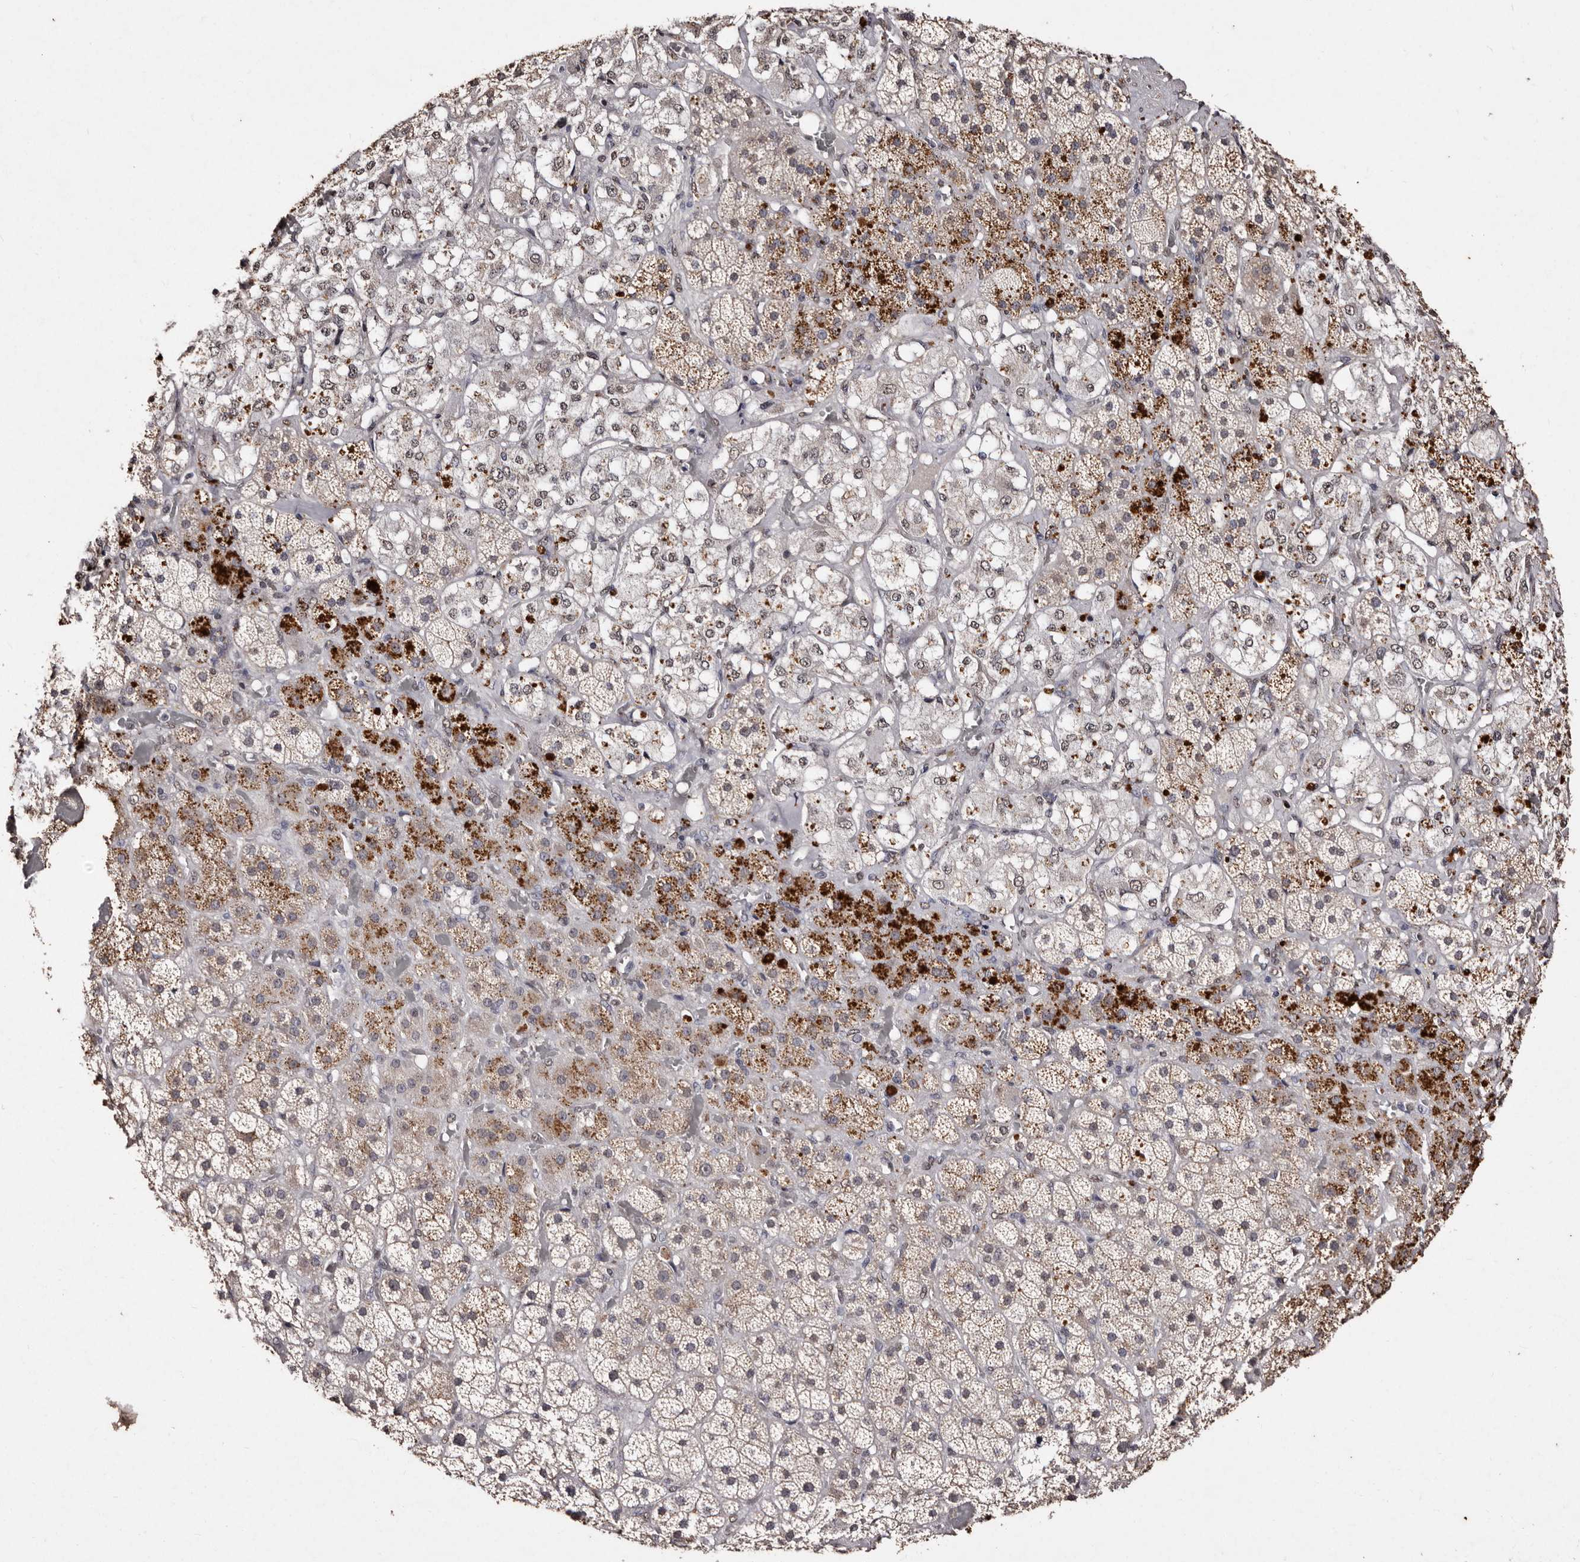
{"staining": {"intensity": "moderate", "quantity": "<25%", "location": "cytoplasmic/membranous"}, "tissue": "adrenal gland", "cell_type": "Glandular cells", "image_type": "normal", "snomed": [{"axis": "morphology", "description": "Normal tissue, NOS"}, {"axis": "topography", "description": "Adrenal gland"}], "caption": "This is a micrograph of immunohistochemistry staining of unremarkable adrenal gland, which shows moderate staining in the cytoplasmic/membranous of glandular cells.", "gene": "ERBB4", "patient": {"sex": "male", "age": 57}}